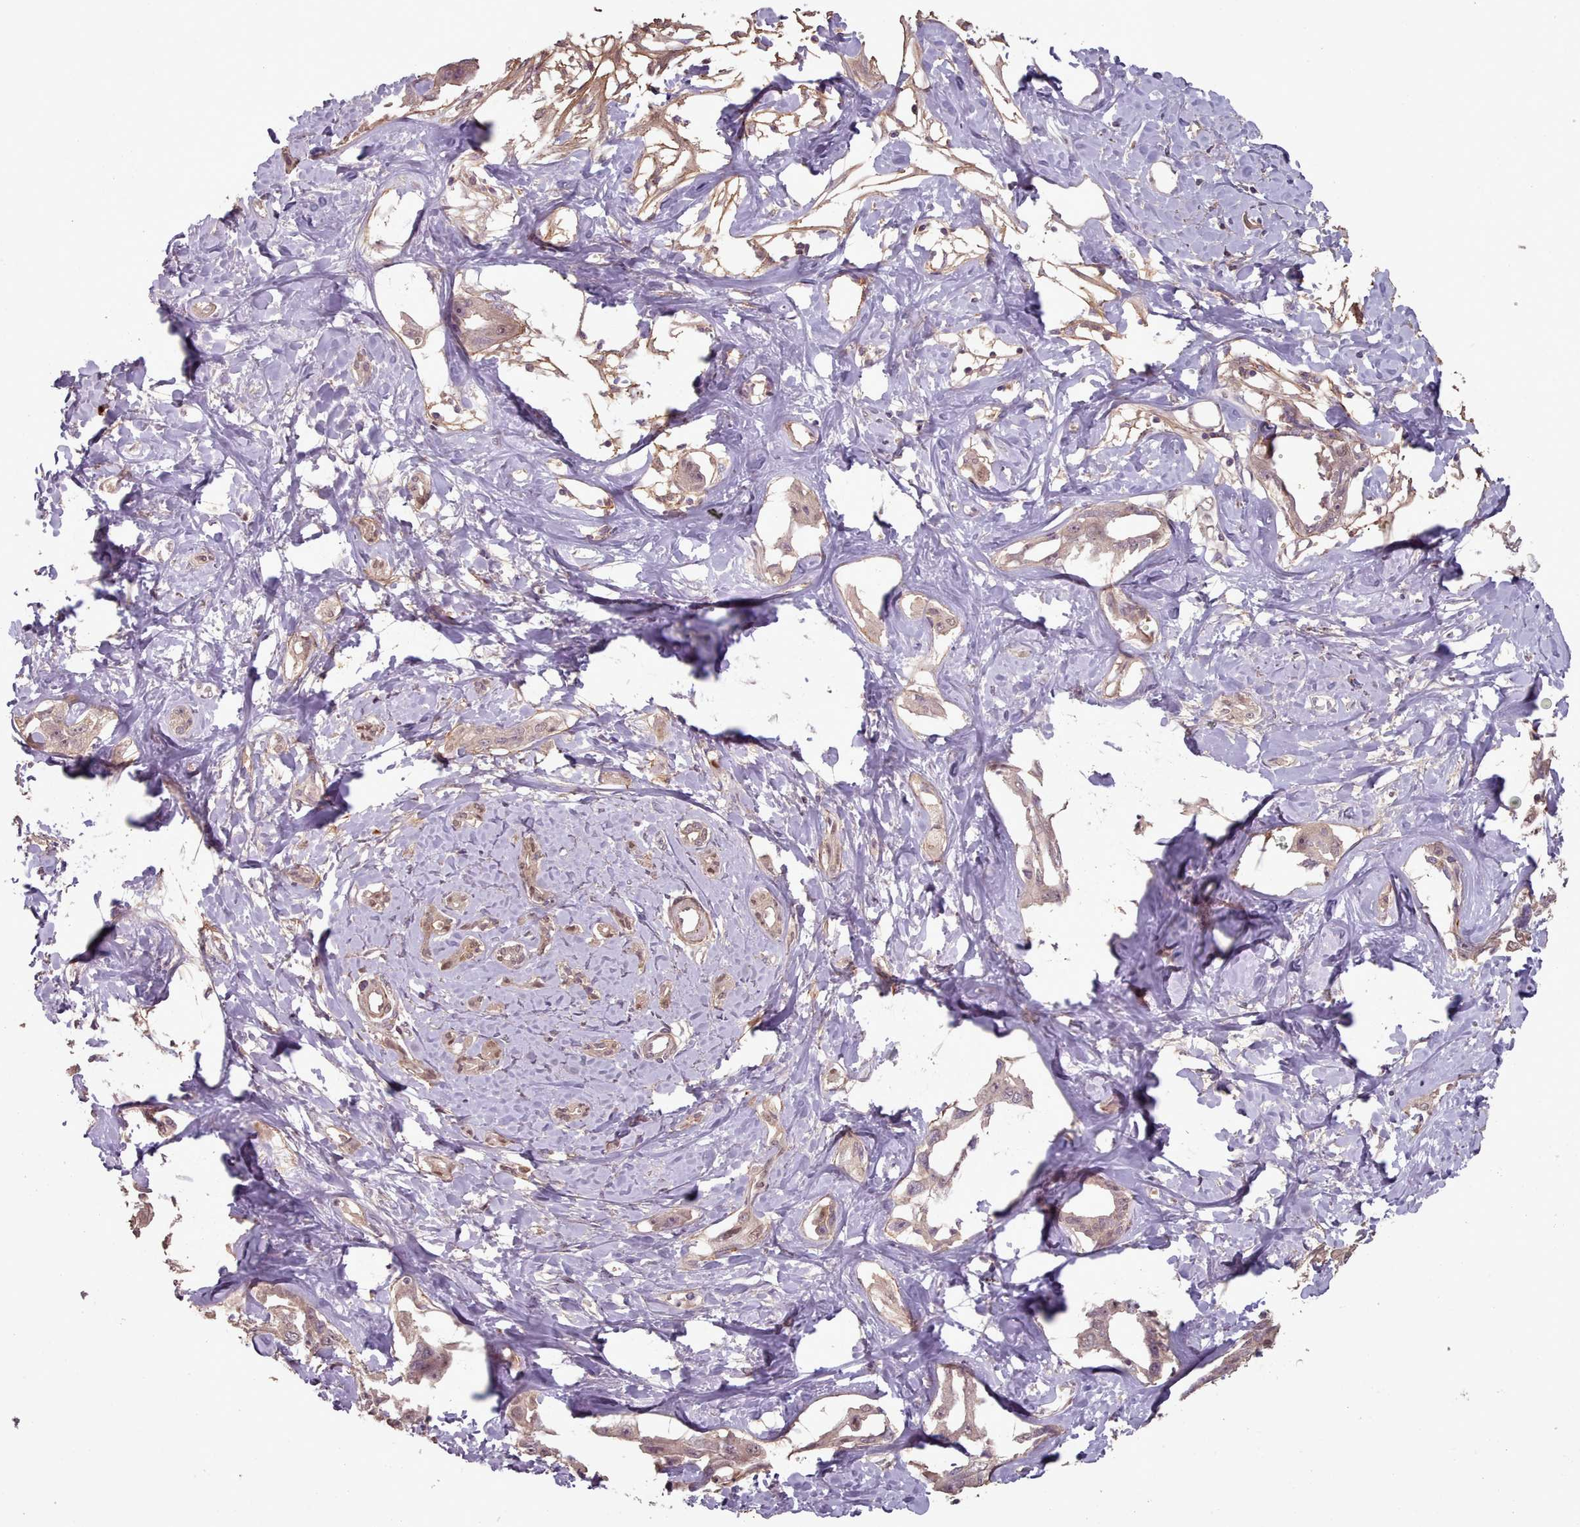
{"staining": {"intensity": "weak", "quantity": "25%-75%", "location": "cytoplasmic/membranous,nuclear"}, "tissue": "liver cancer", "cell_type": "Tumor cells", "image_type": "cancer", "snomed": [{"axis": "morphology", "description": "Cholangiocarcinoma"}, {"axis": "topography", "description": "Liver"}], "caption": "Human liver cholangiocarcinoma stained for a protein (brown) shows weak cytoplasmic/membranous and nuclear positive expression in approximately 25%-75% of tumor cells.", "gene": "ERCC6L", "patient": {"sex": "male", "age": 59}}